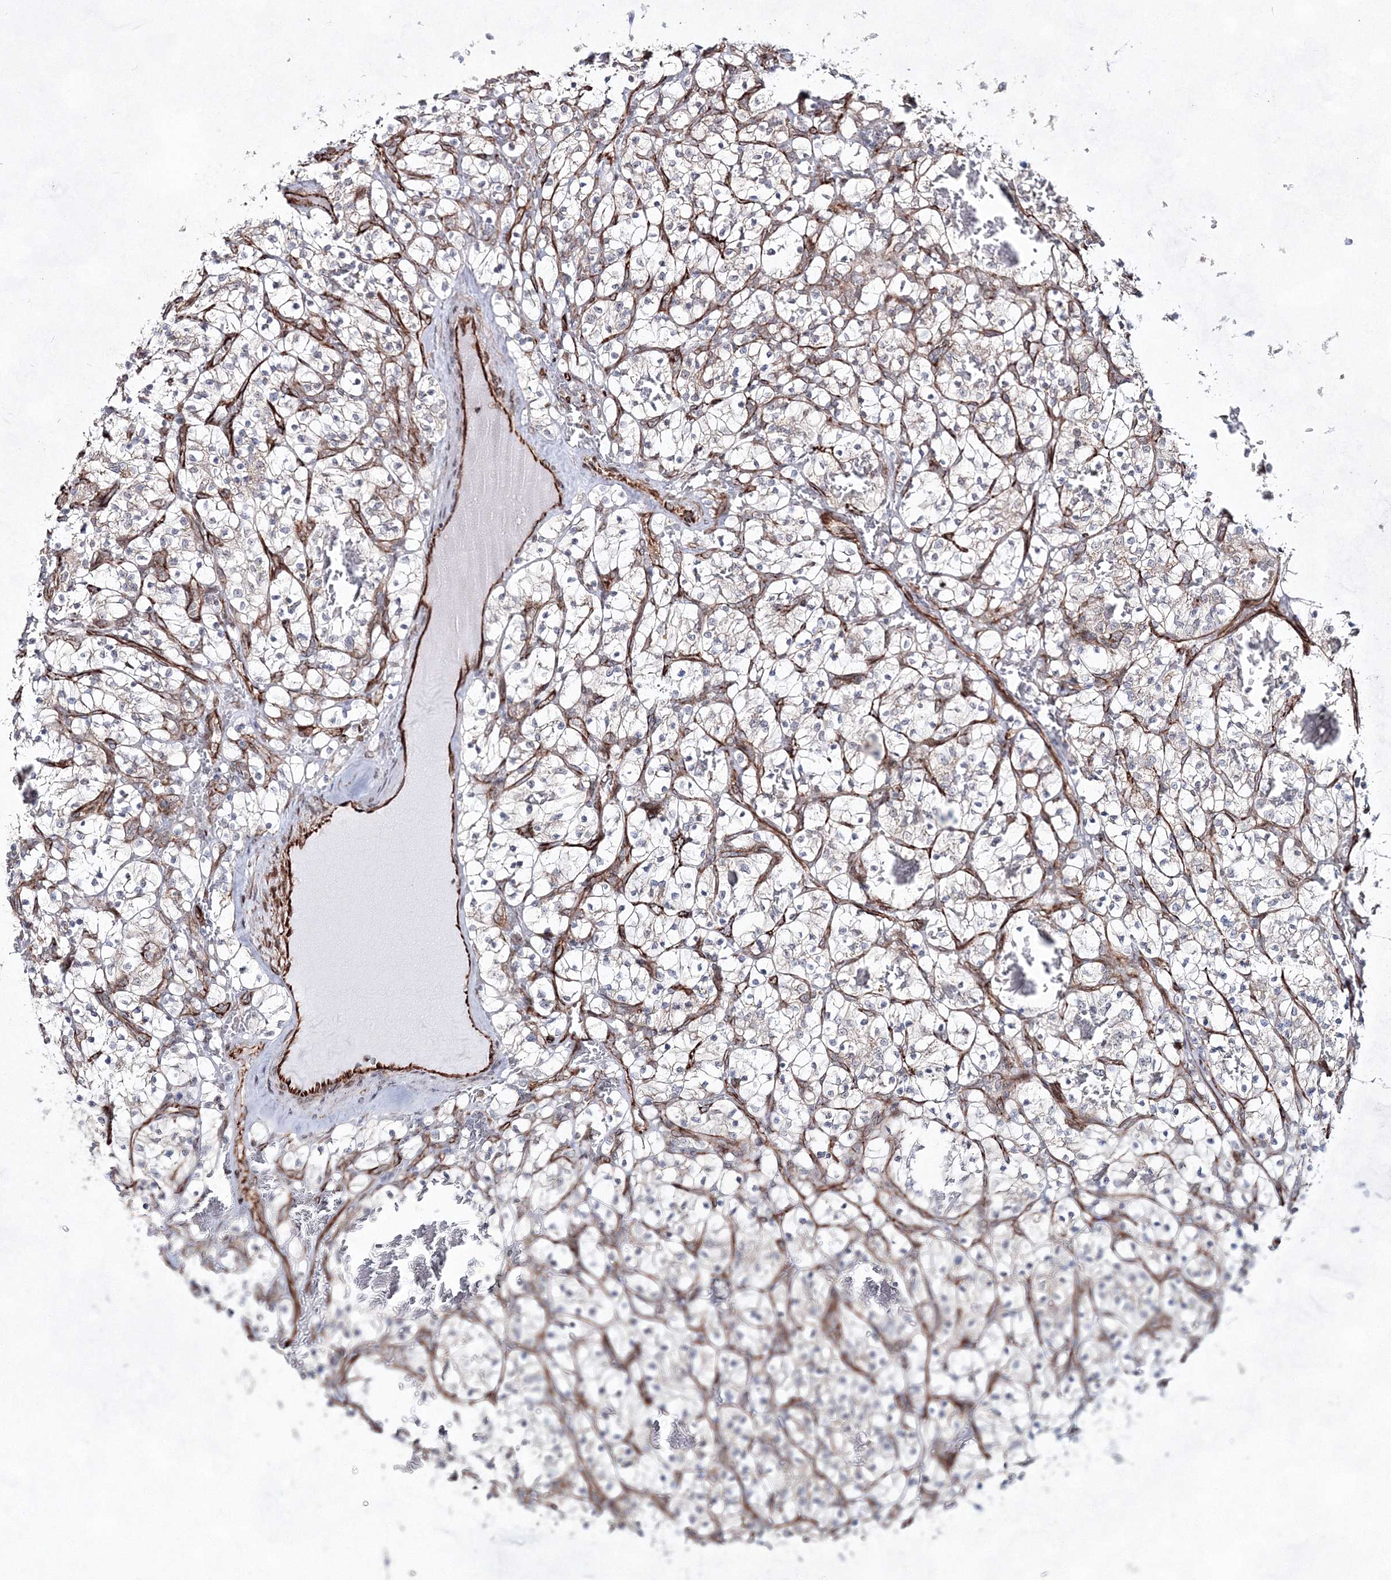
{"staining": {"intensity": "negative", "quantity": "none", "location": "none"}, "tissue": "renal cancer", "cell_type": "Tumor cells", "image_type": "cancer", "snomed": [{"axis": "morphology", "description": "Adenocarcinoma, NOS"}, {"axis": "topography", "description": "Kidney"}], "caption": "Immunohistochemistry of adenocarcinoma (renal) reveals no staining in tumor cells.", "gene": "SNIP1", "patient": {"sex": "female", "age": 57}}